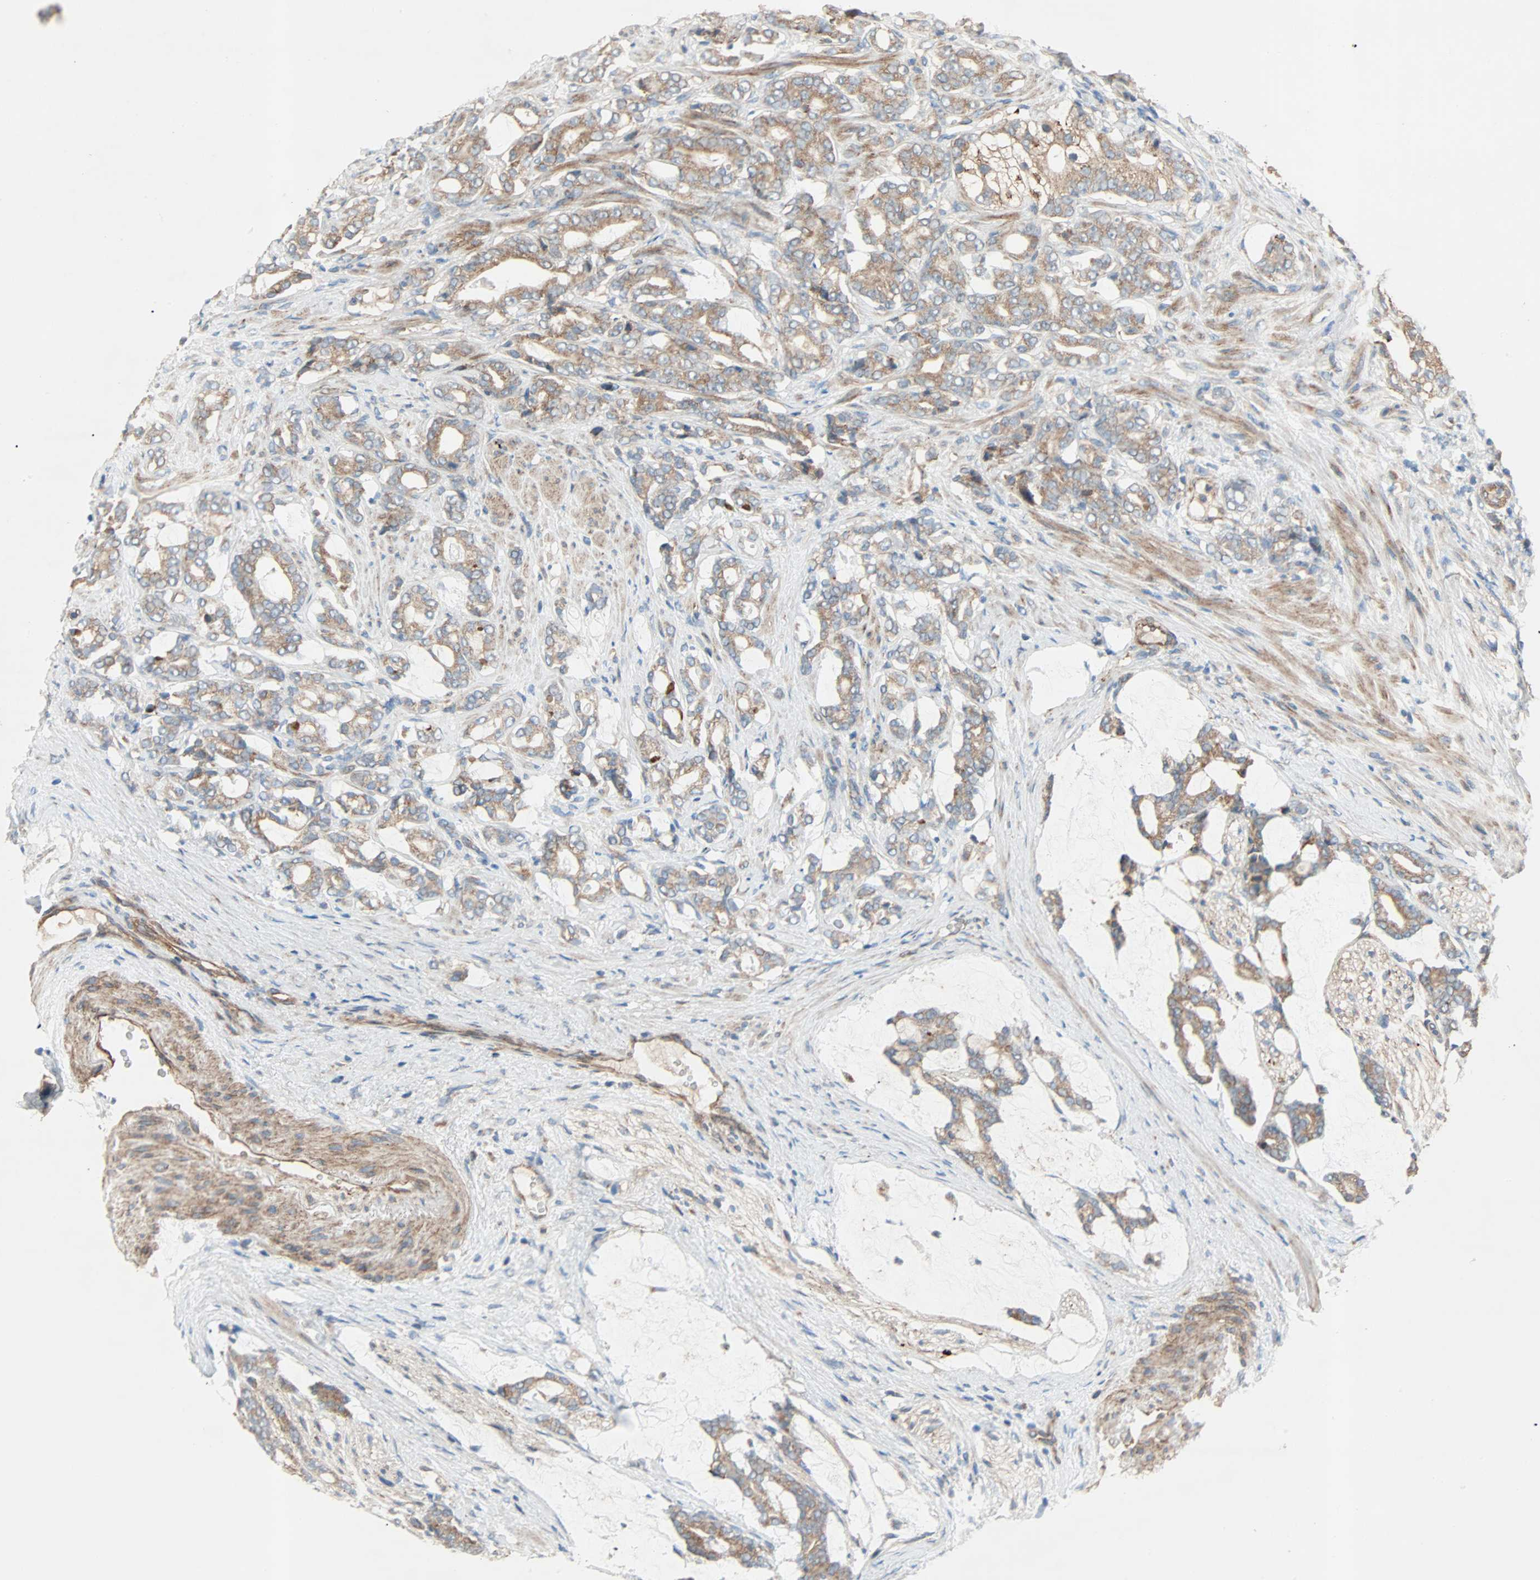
{"staining": {"intensity": "moderate", "quantity": ">75%", "location": "cytoplasmic/membranous"}, "tissue": "prostate cancer", "cell_type": "Tumor cells", "image_type": "cancer", "snomed": [{"axis": "morphology", "description": "Adenocarcinoma, Low grade"}, {"axis": "topography", "description": "Prostate"}], "caption": "Tumor cells reveal medium levels of moderate cytoplasmic/membranous staining in about >75% of cells in prostate adenocarcinoma (low-grade).", "gene": "XYLT1", "patient": {"sex": "male", "age": 58}}